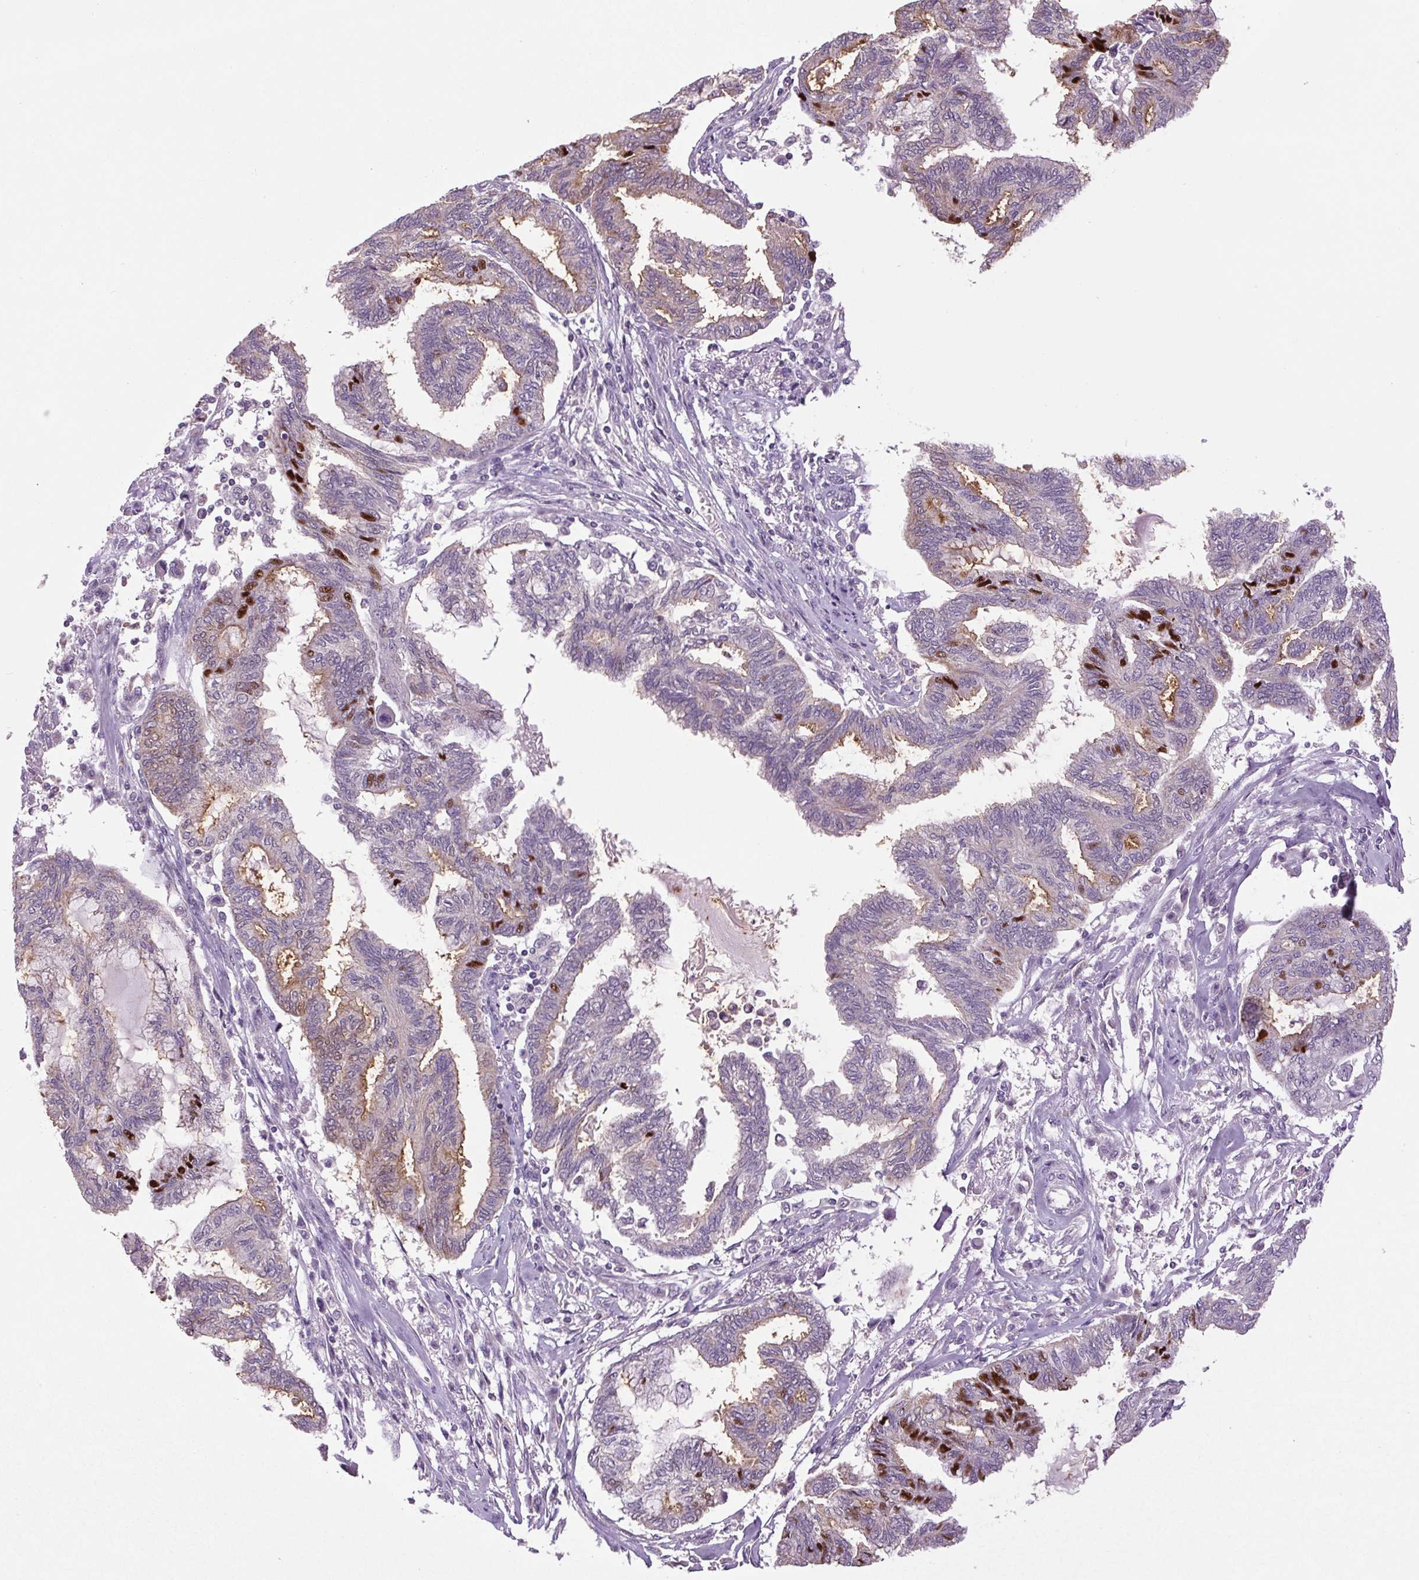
{"staining": {"intensity": "strong", "quantity": "25%-75%", "location": "nuclear"}, "tissue": "endometrial cancer", "cell_type": "Tumor cells", "image_type": "cancer", "snomed": [{"axis": "morphology", "description": "Adenocarcinoma, NOS"}, {"axis": "topography", "description": "Endometrium"}], "caption": "Brown immunohistochemical staining in human adenocarcinoma (endometrial) reveals strong nuclear expression in approximately 25%-75% of tumor cells. (DAB IHC with brightfield microscopy, high magnification).", "gene": "SGF29", "patient": {"sex": "female", "age": 86}}